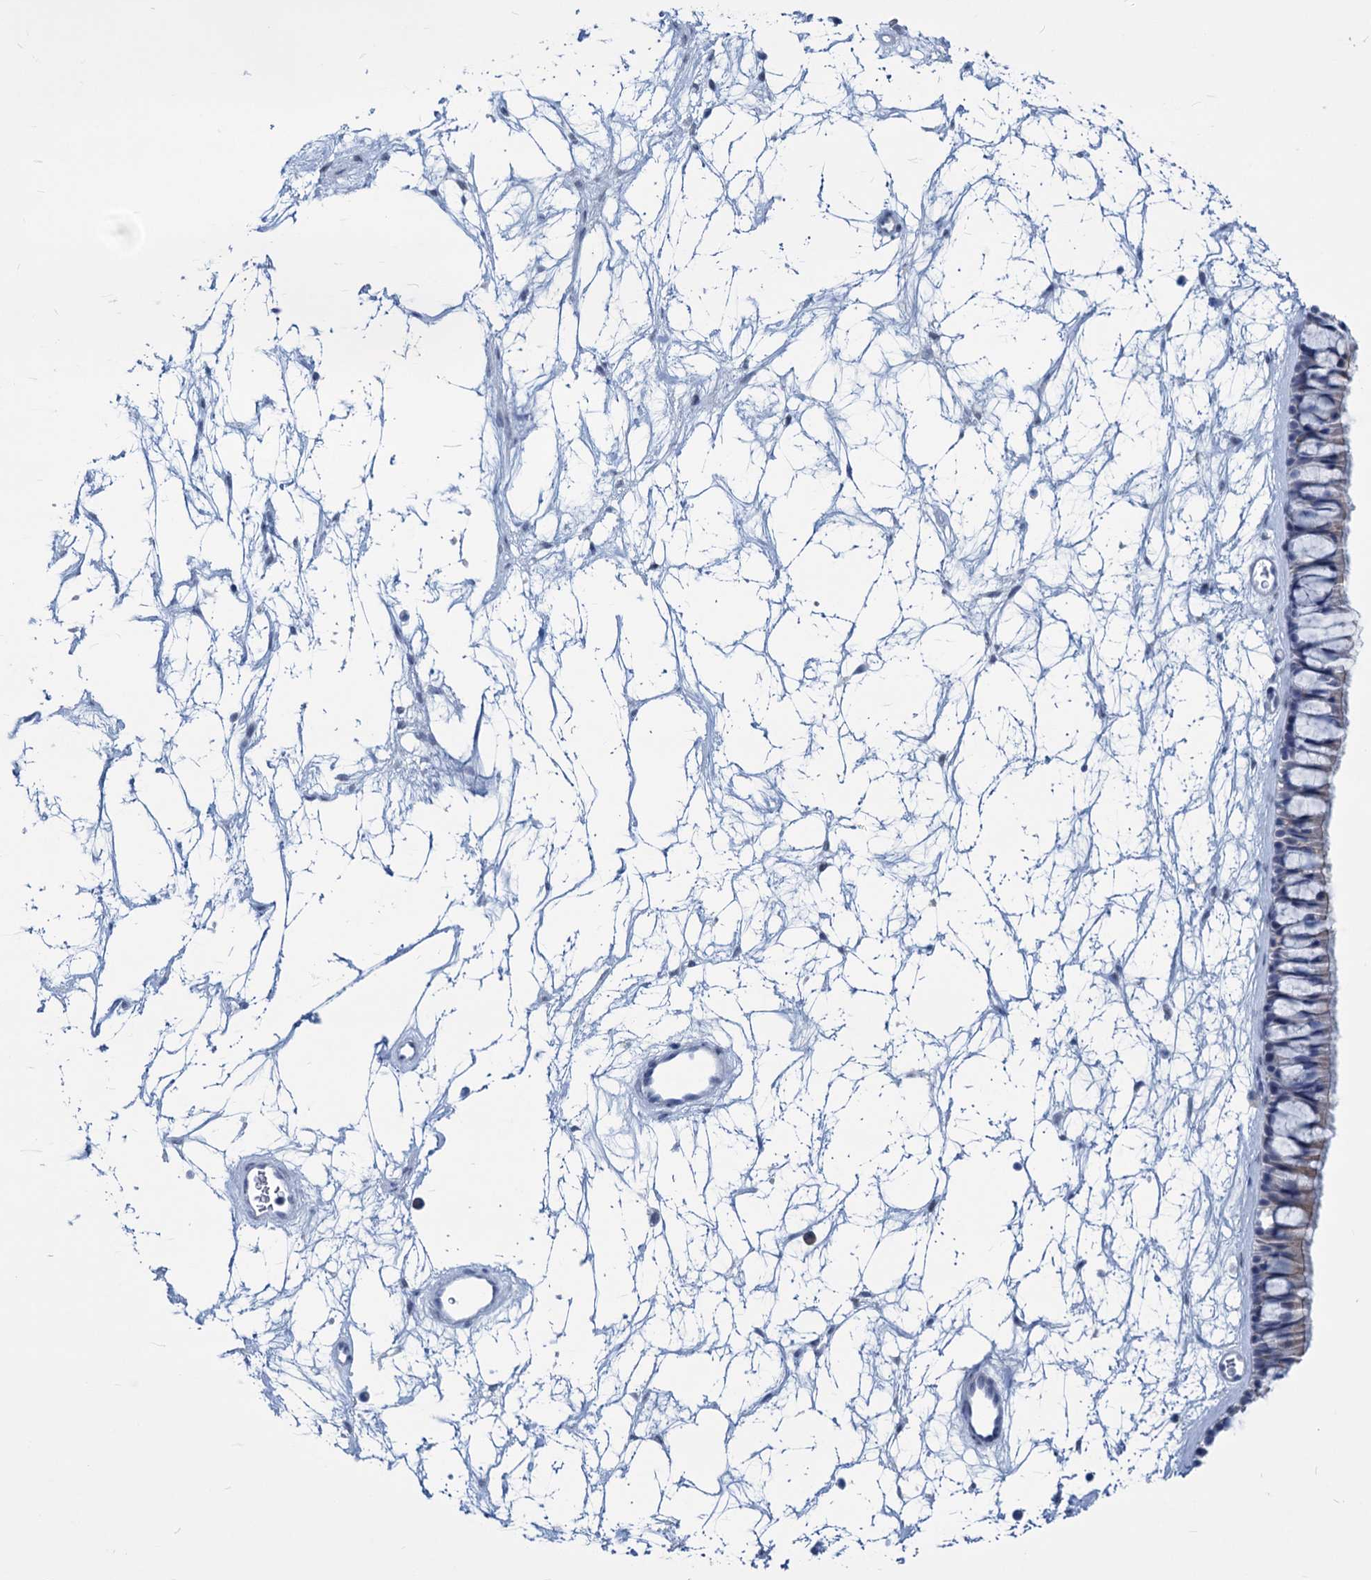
{"staining": {"intensity": "weak", "quantity": "<25%", "location": "cytoplasmic/membranous"}, "tissue": "nasopharynx", "cell_type": "Respiratory epithelial cells", "image_type": "normal", "snomed": [{"axis": "morphology", "description": "Normal tissue, NOS"}, {"axis": "topography", "description": "Nasopharynx"}], "caption": "DAB immunohistochemical staining of benign nasopharynx reveals no significant positivity in respiratory epithelial cells.", "gene": "NEU3", "patient": {"sex": "male", "age": 64}}